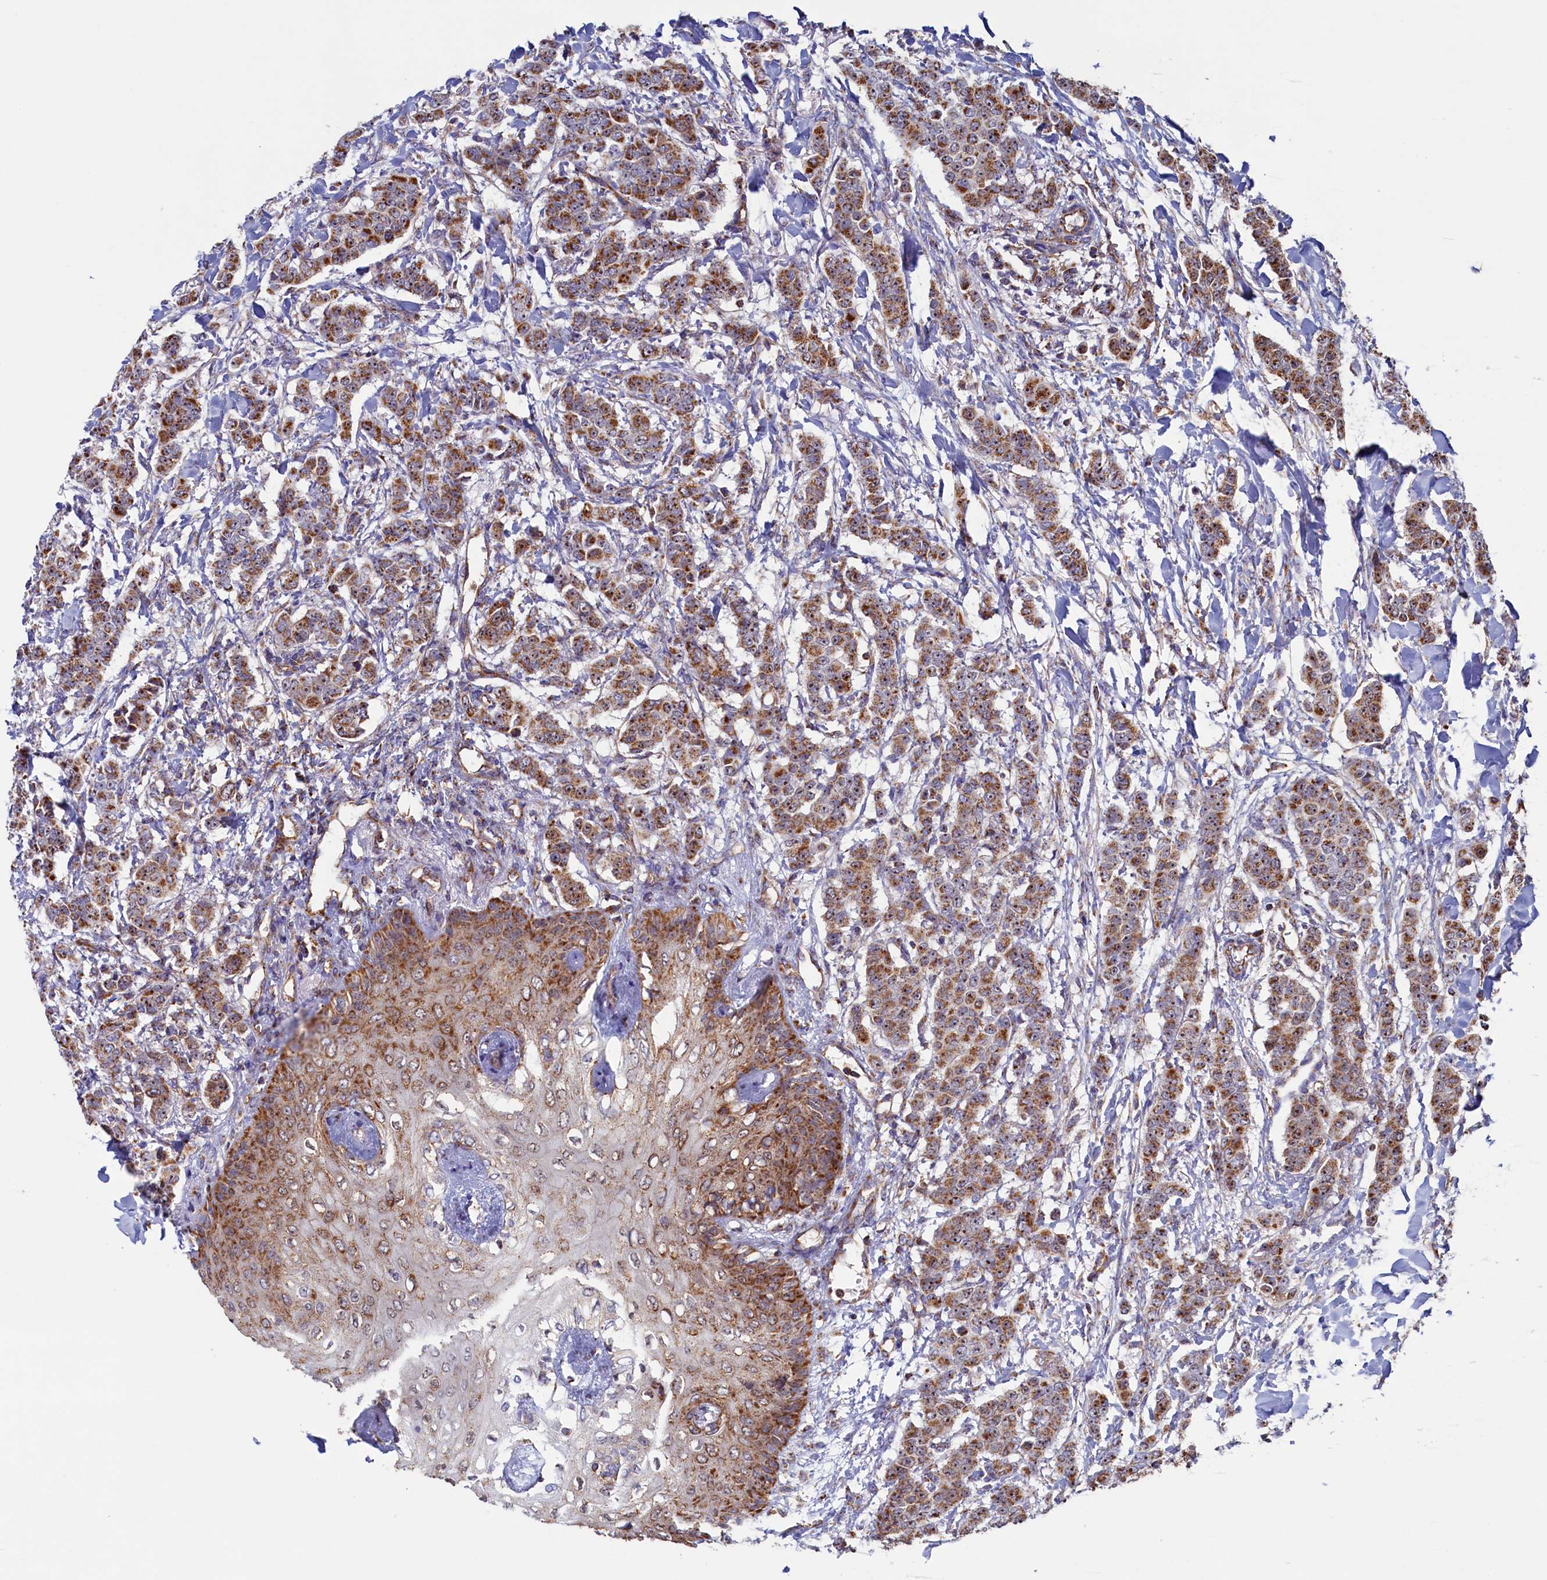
{"staining": {"intensity": "moderate", "quantity": ">75%", "location": "cytoplasmic/membranous,nuclear"}, "tissue": "breast cancer", "cell_type": "Tumor cells", "image_type": "cancer", "snomed": [{"axis": "morphology", "description": "Duct carcinoma"}, {"axis": "topography", "description": "Breast"}], "caption": "Immunohistochemical staining of breast cancer (invasive ductal carcinoma) shows medium levels of moderate cytoplasmic/membranous and nuclear protein staining in about >75% of tumor cells.", "gene": "UBE3B", "patient": {"sex": "female", "age": 40}}